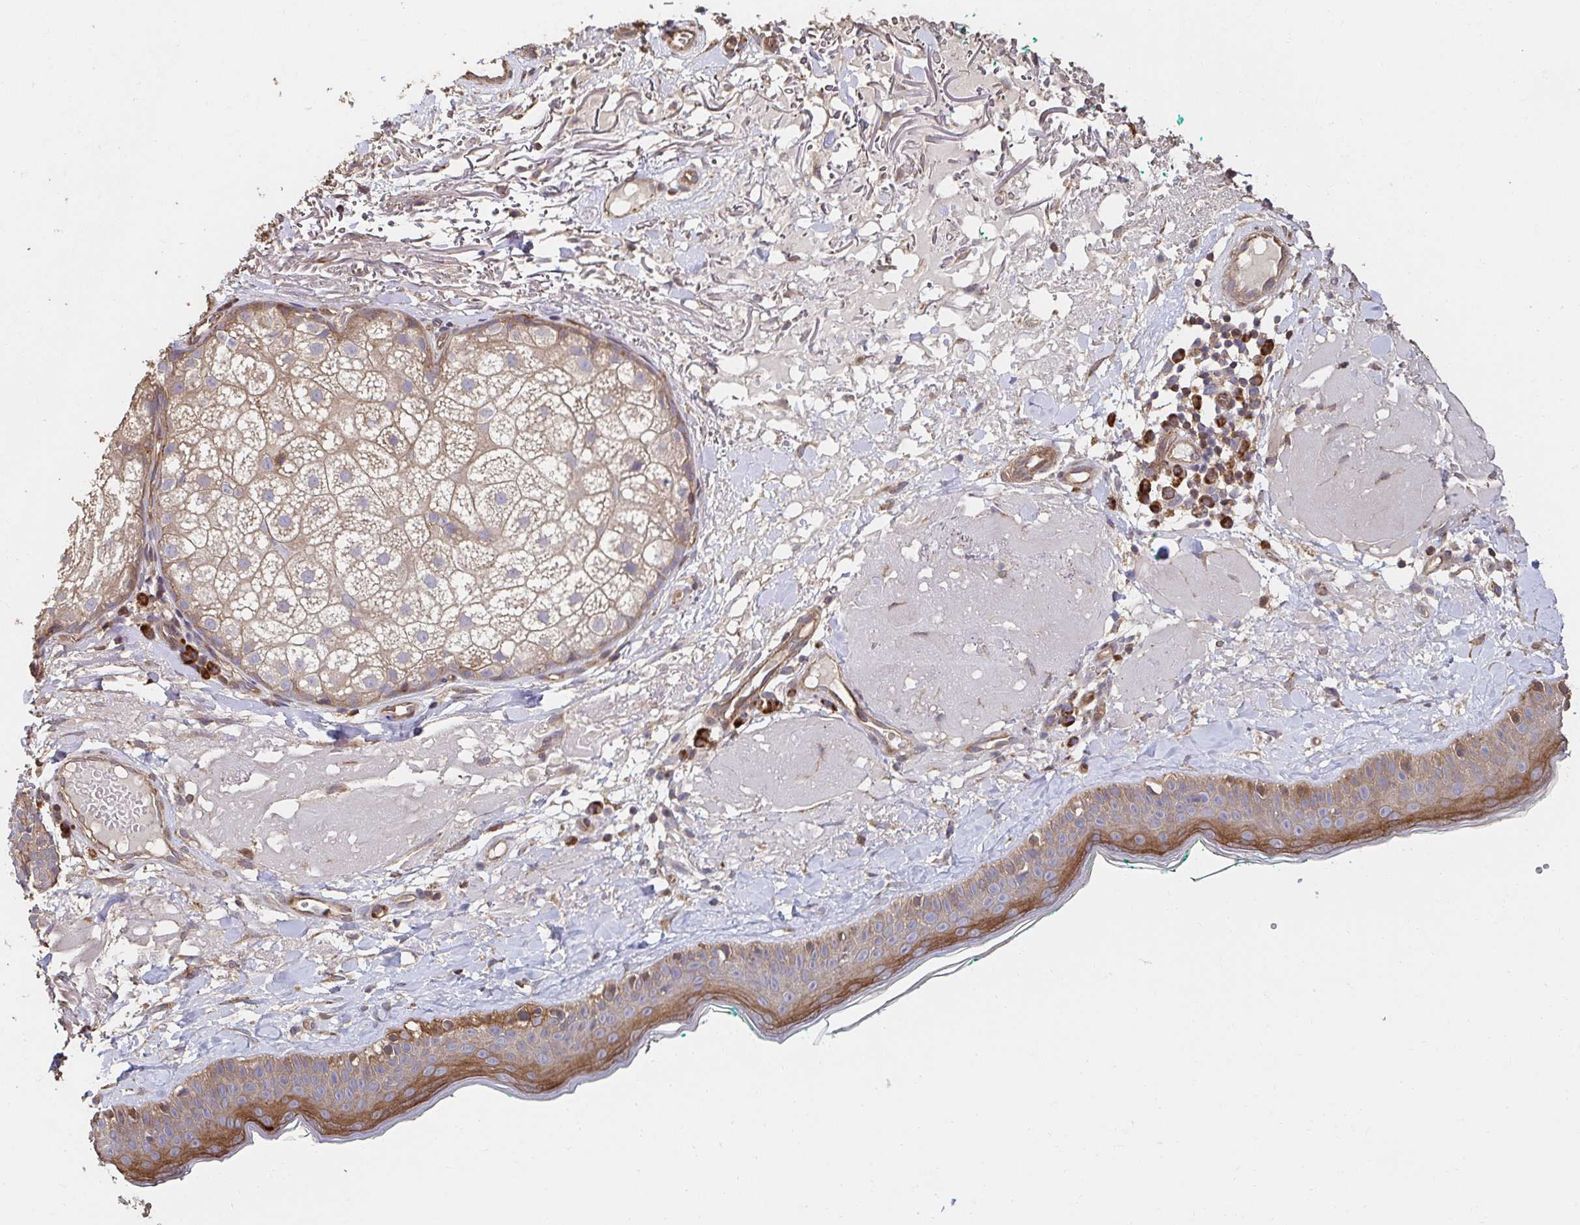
{"staining": {"intensity": "negative", "quantity": "none", "location": "none"}, "tissue": "skin", "cell_type": "Fibroblasts", "image_type": "normal", "snomed": [{"axis": "morphology", "description": "Normal tissue, NOS"}, {"axis": "topography", "description": "Skin"}], "caption": "Protein analysis of unremarkable skin reveals no significant expression in fibroblasts.", "gene": "APBB1", "patient": {"sex": "male", "age": 73}}